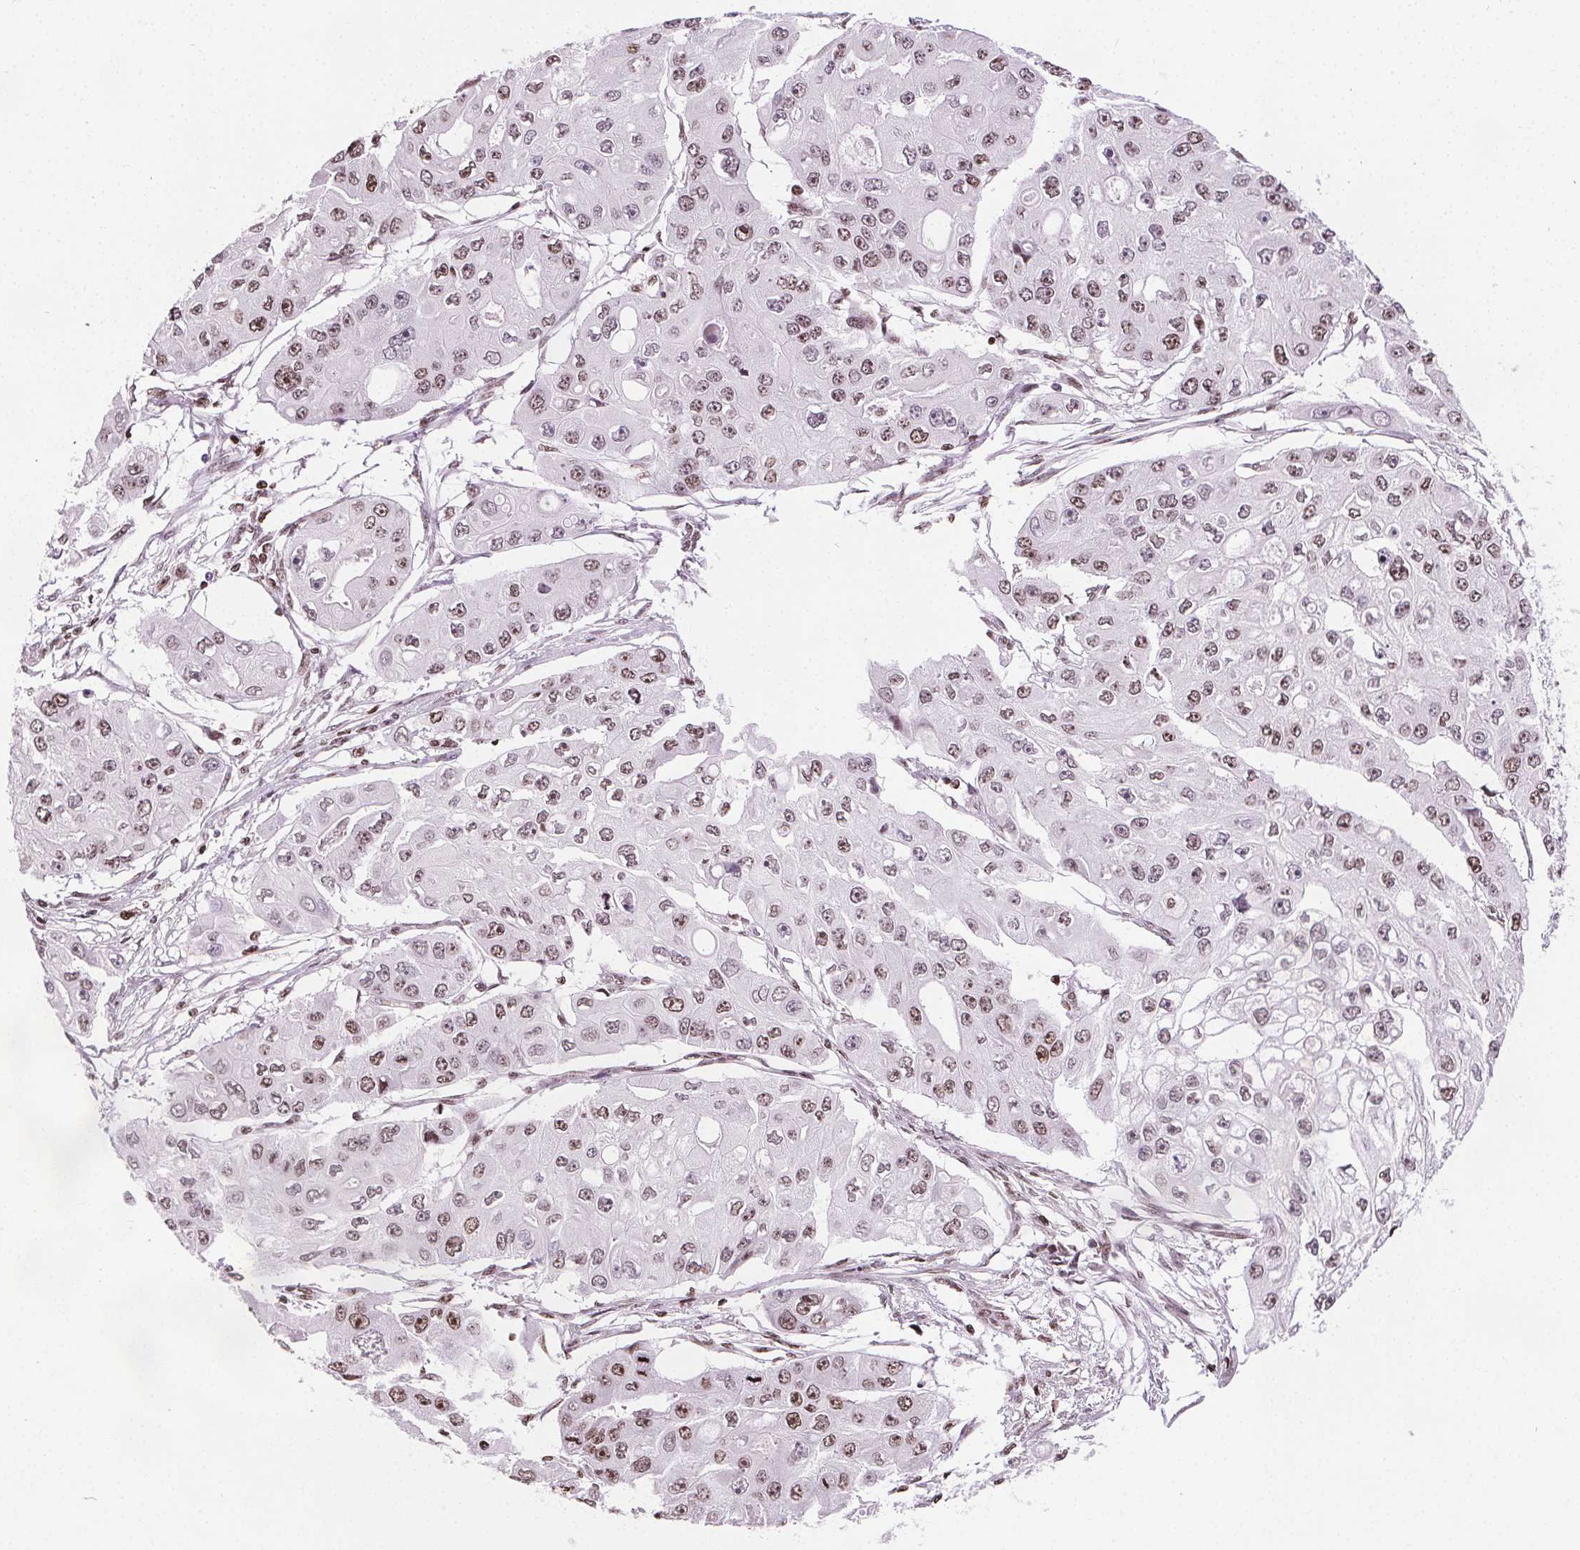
{"staining": {"intensity": "moderate", "quantity": ">75%", "location": "nuclear"}, "tissue": "ovarian cancer", "cell_type": "Tumor cells", "image_type": "cancer", "snomed": [{"axis": "morphology", "description": "Cystadenocarcinoma, serous, NOS"}, {"axis": "topography", "description": "Ovary"}], "caption": "Ovarian serous cystadenocarcinoma stained with a brown dye shows moderate nuclear positive staining in approximately >75% of tumor cells.", "gene": "ISLR2", "patient": {"sex": "female", "age": 56}}